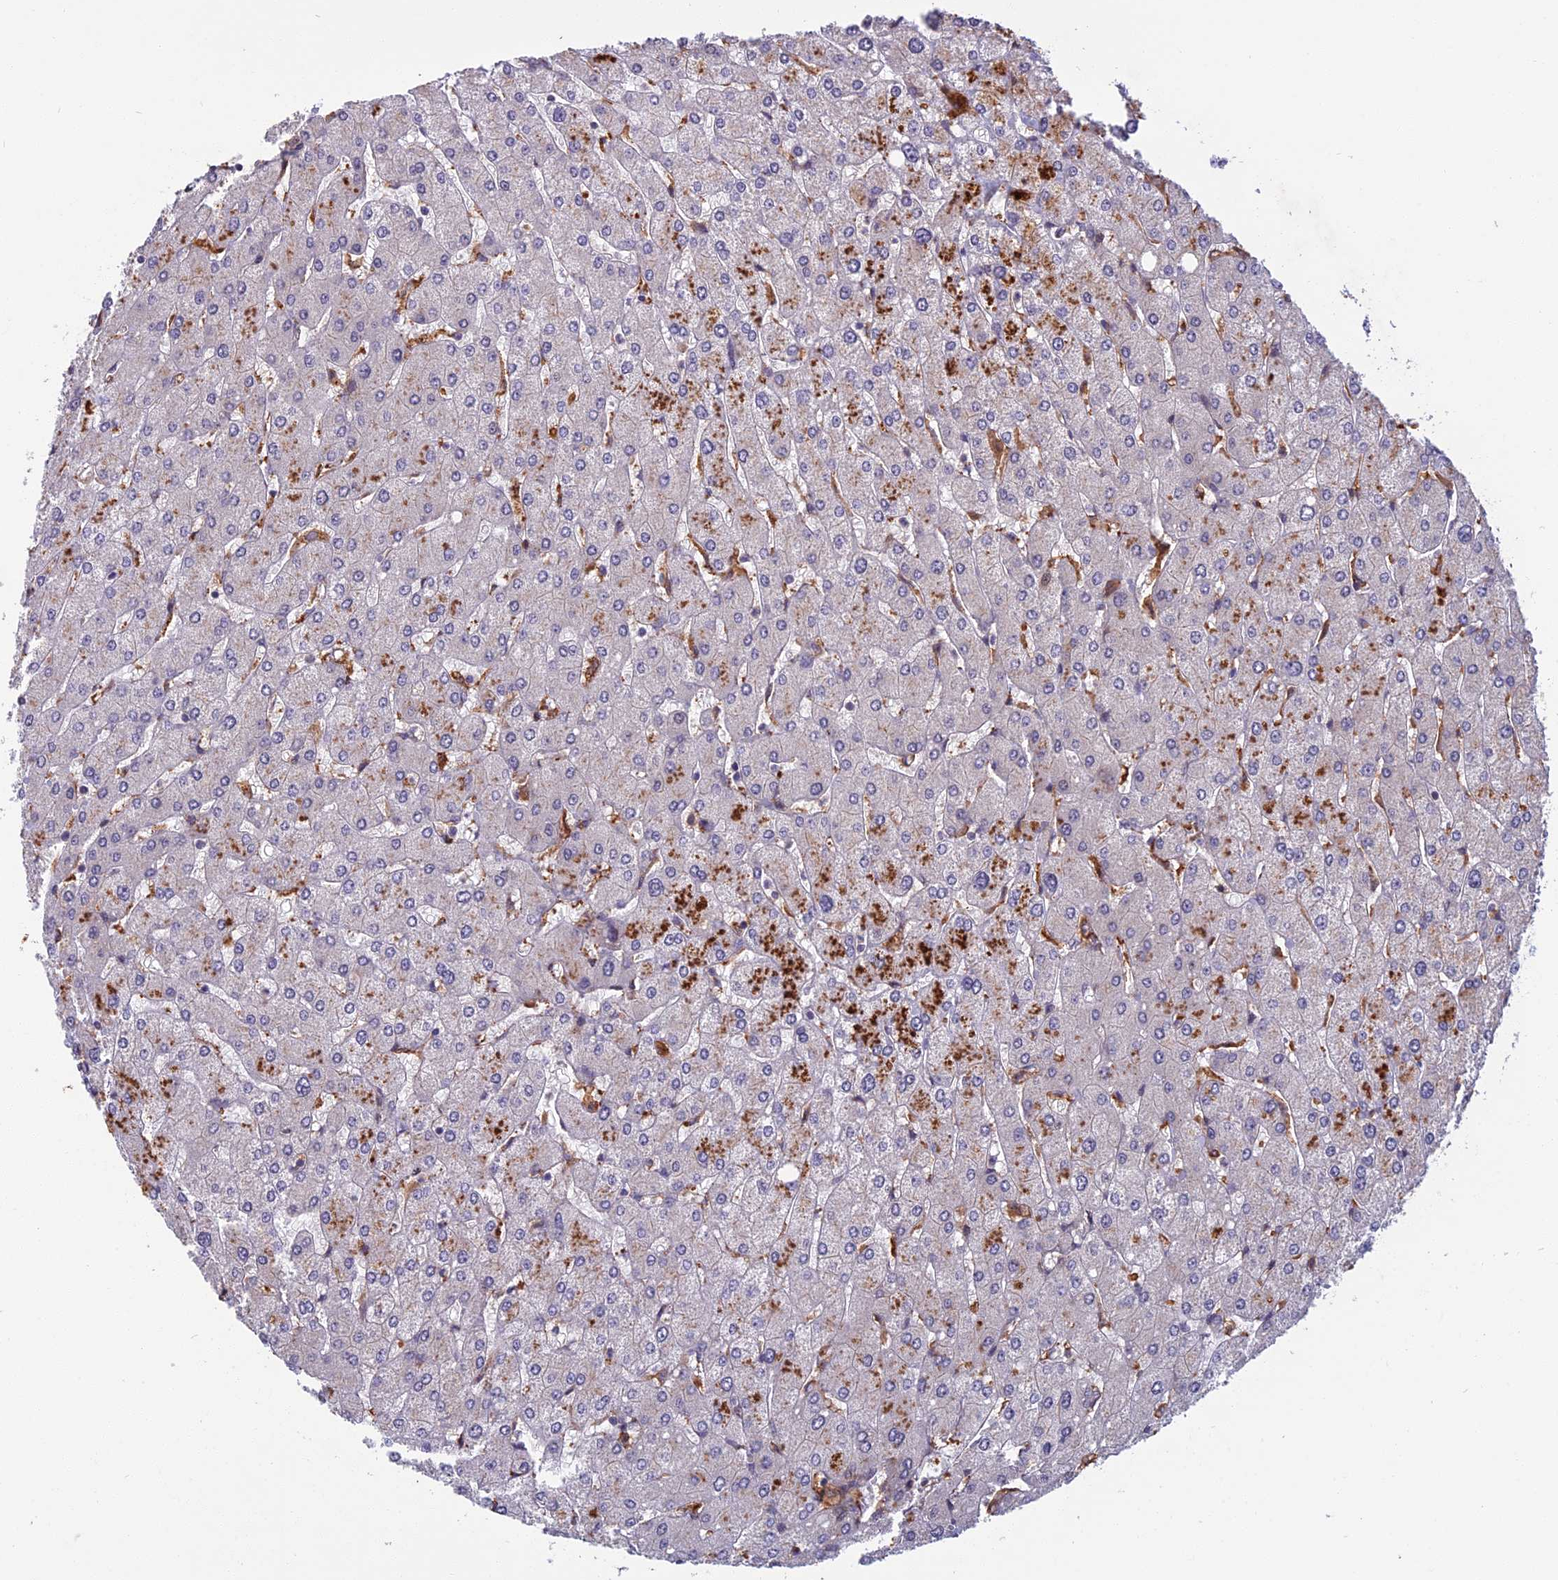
{"staining": {"intensity": "weak", "quantity": ">75%", "location": "cytoplasmic/membranous"}, "tissue": "liver", "cell_type": "Cholangiocytes", "image_type": "normal", "snomed": [{"axis": "morphology", "description": "Normal tissue, NOS"}, {"axis": "topography", "description": "Liver"}], "caption": "A brown stain shows weak cytoplasmic/membranous expression of a protein in cholangiocytes of unremarkable liver. The protein of interest is stained brown, and the nuclei are stained in blue (DAB IHC with brightfield microscopy, high magnification).", "gene": "SPG11", "patient": {"sex": "male", "age": 55}}